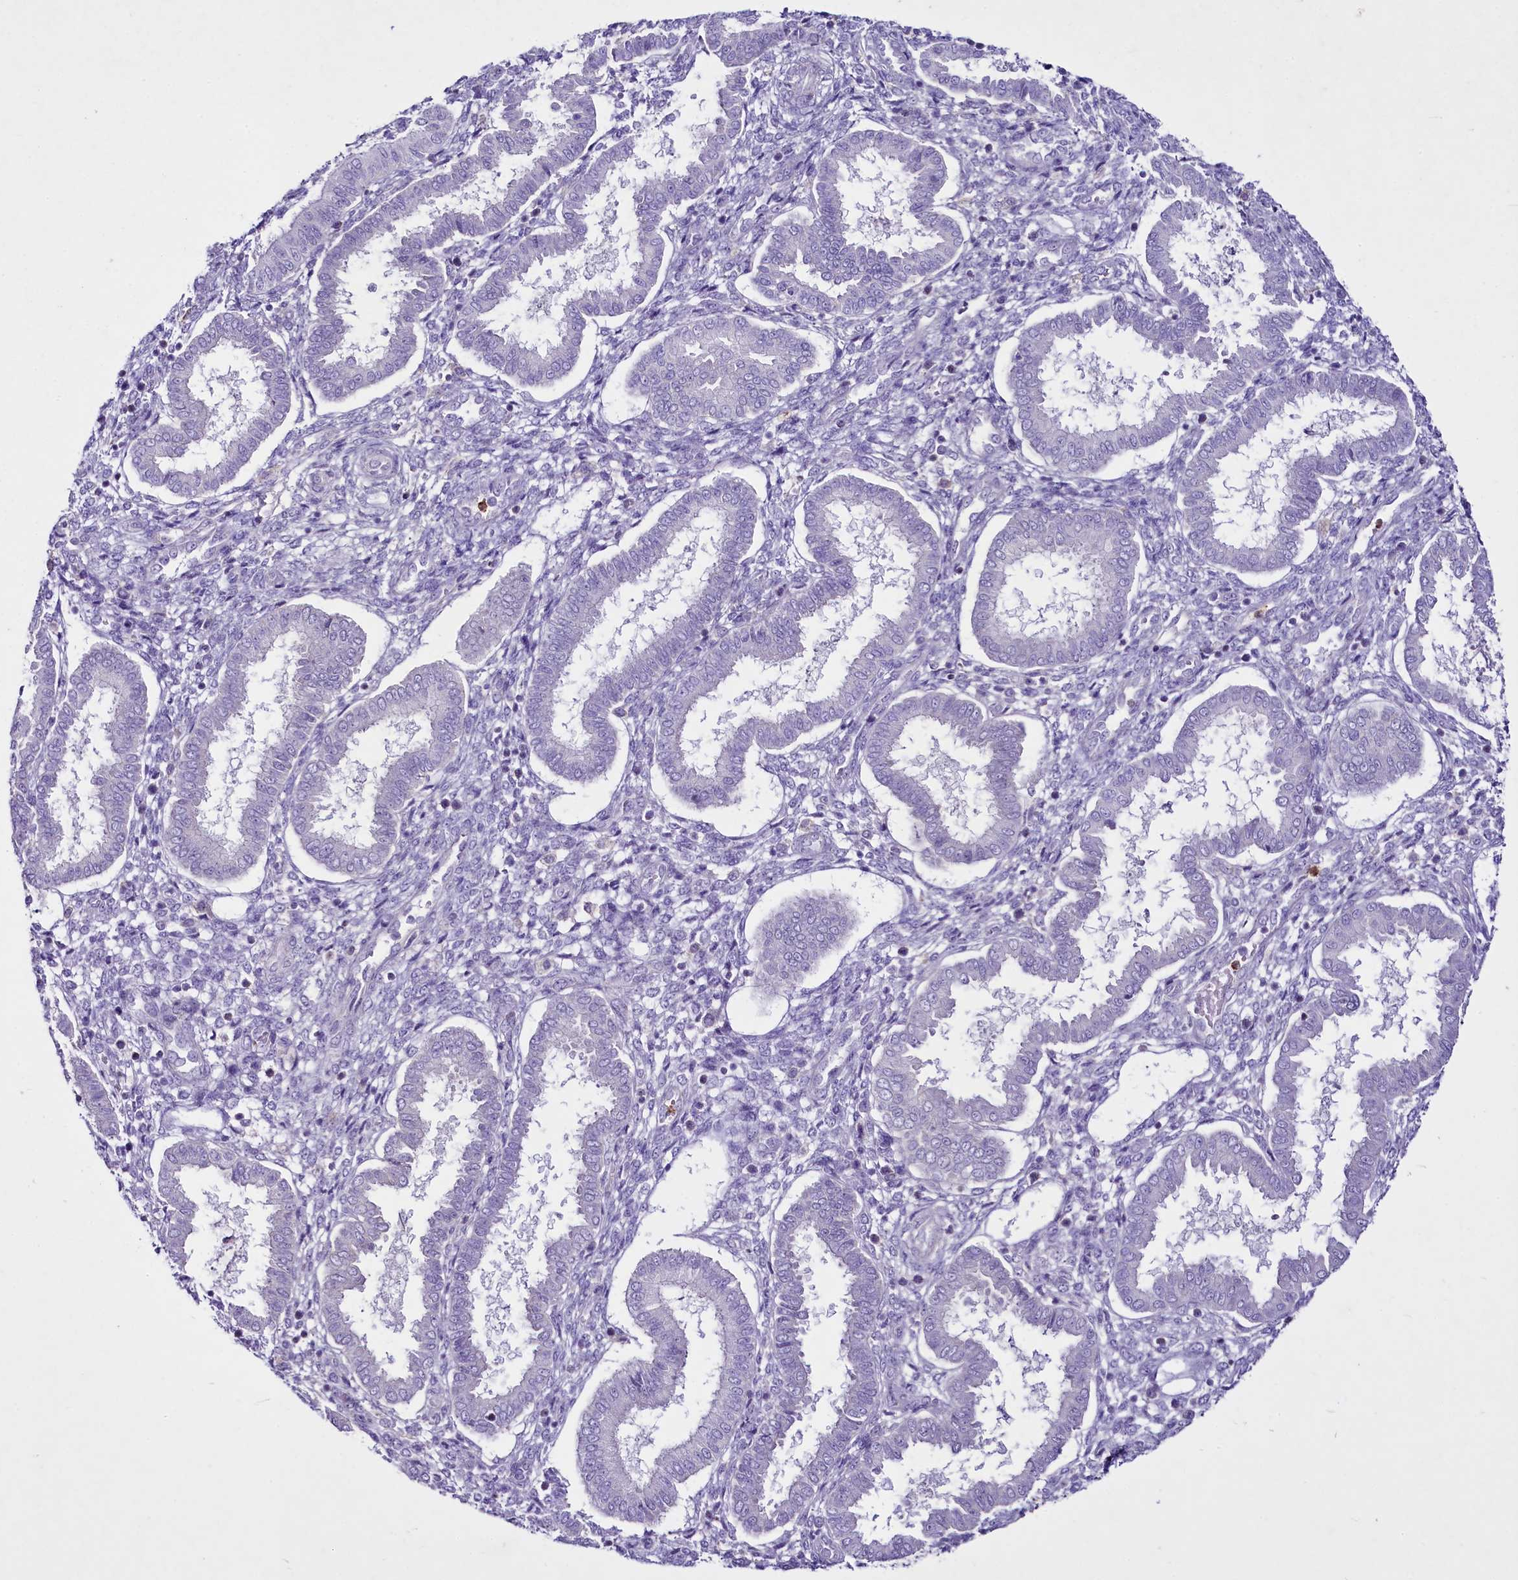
{"staining": {"intensity": "negative", "quantity": "none", "location": "none"}, "tissue": "endometrium", "cell_type": "Cells in endometrial stroma", "image_type": "normal", "snomed": [{"axis": "morphology", "description": "Normal tissue, NOS"}, {"axis": "topography", "description": "Endometrium"}], "caption": "Micrograph shows no protein staining in cells in endometrial stroma of benign endometrium. (Brightfield microscopy of DAB IHC at high magnification).", "gene": "FAM209B", "patient": {"sex": "female", "age": 24}}